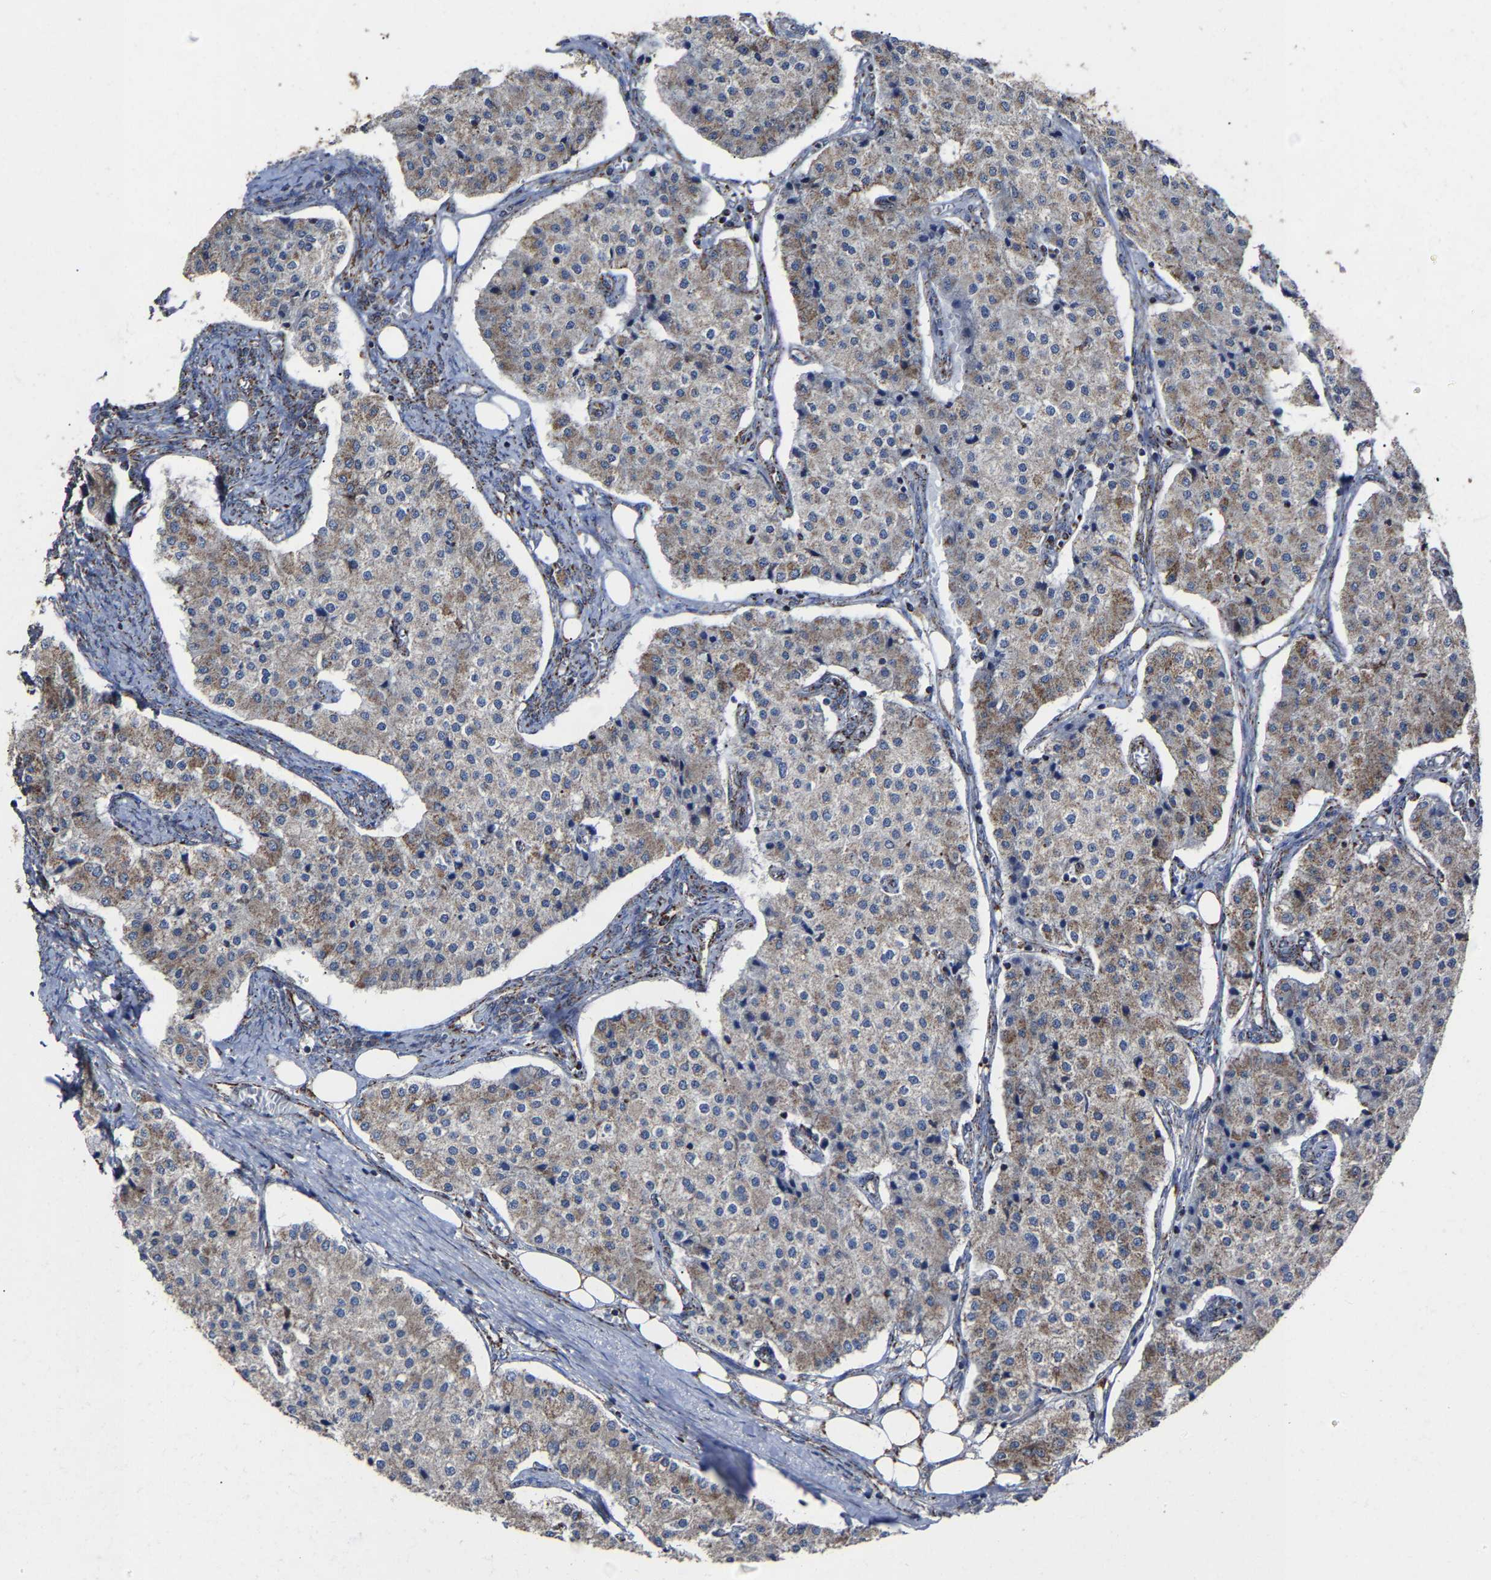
{"staining": {"intensity": "weak", "quantity": "25%-75%", "location": "cytoplasmic/membranous"}, "tissue": "carcinoid", "cell_type": "Tumor cells", "image_type": "cancer", "snomed": [{"axis": "morphology", "description": "Carcinoid, malignant, NOS"}, {"axis": "topography", "description": "Colon"}], "caption": "Carcinoid stained with IHC exhibits weak cytoplasmic/membranous positivity in about 25%-75% of tumor cells.", "gene": "NDUFV3", "patient": {"sex": "female", "age": 52}}